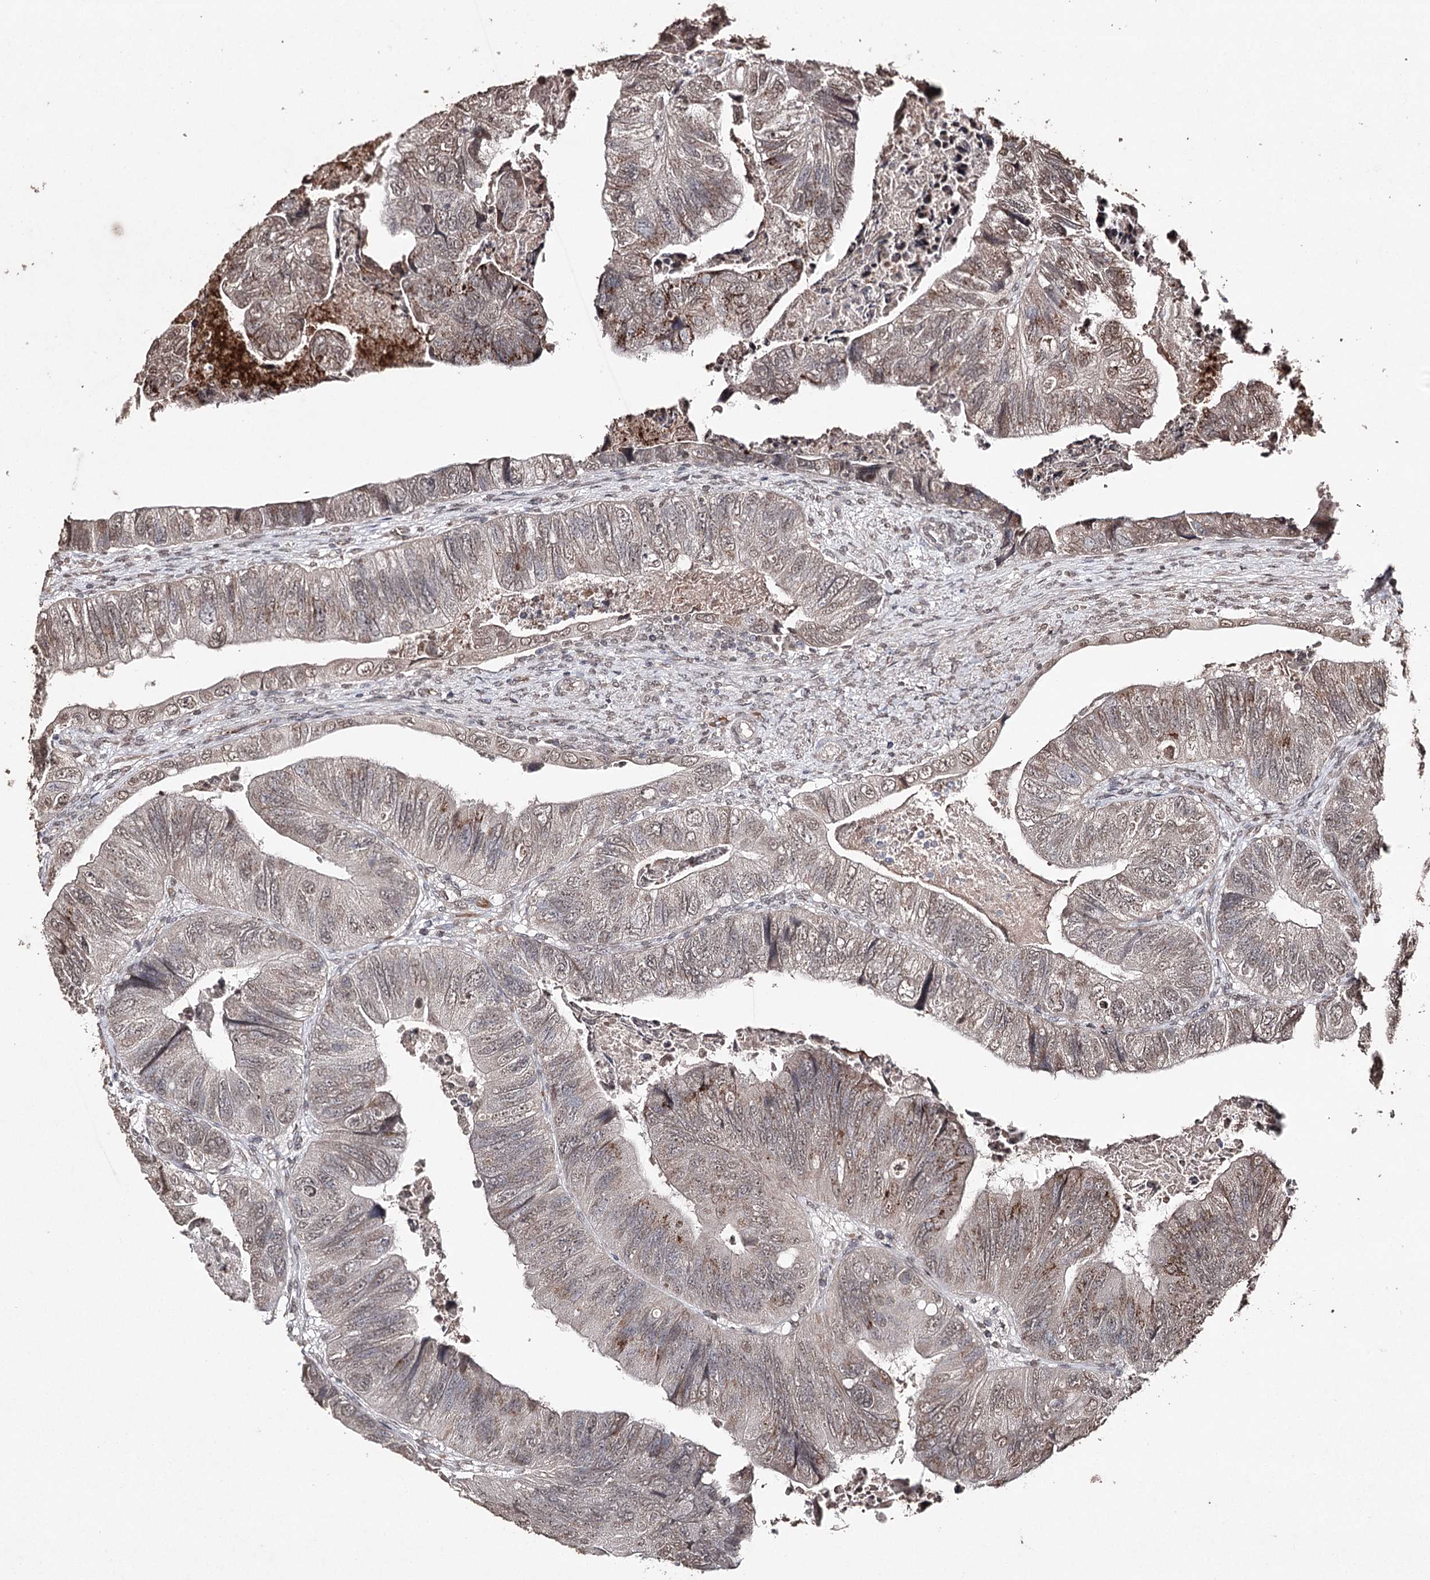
{"staining": {"intensity": "moderate", "quantity": "25%-75%", "location": "nuclear"}, "tissue": "colorectal cancer", "cell_type": "Tumor cells", "image_type": "cancer", "snomed": [{"axis": "morphology", "description": "Adenocarcinoma, NOS"}, {"axis": "topography", "description": "Rectum"}], "caption": "A brown stain labels moderate nuclear positivity of a protein in human adenocarcinoma (colorectal) tumor cells.", "gene": "ATG14", "patient": {"sex": "male", "age": 63}}